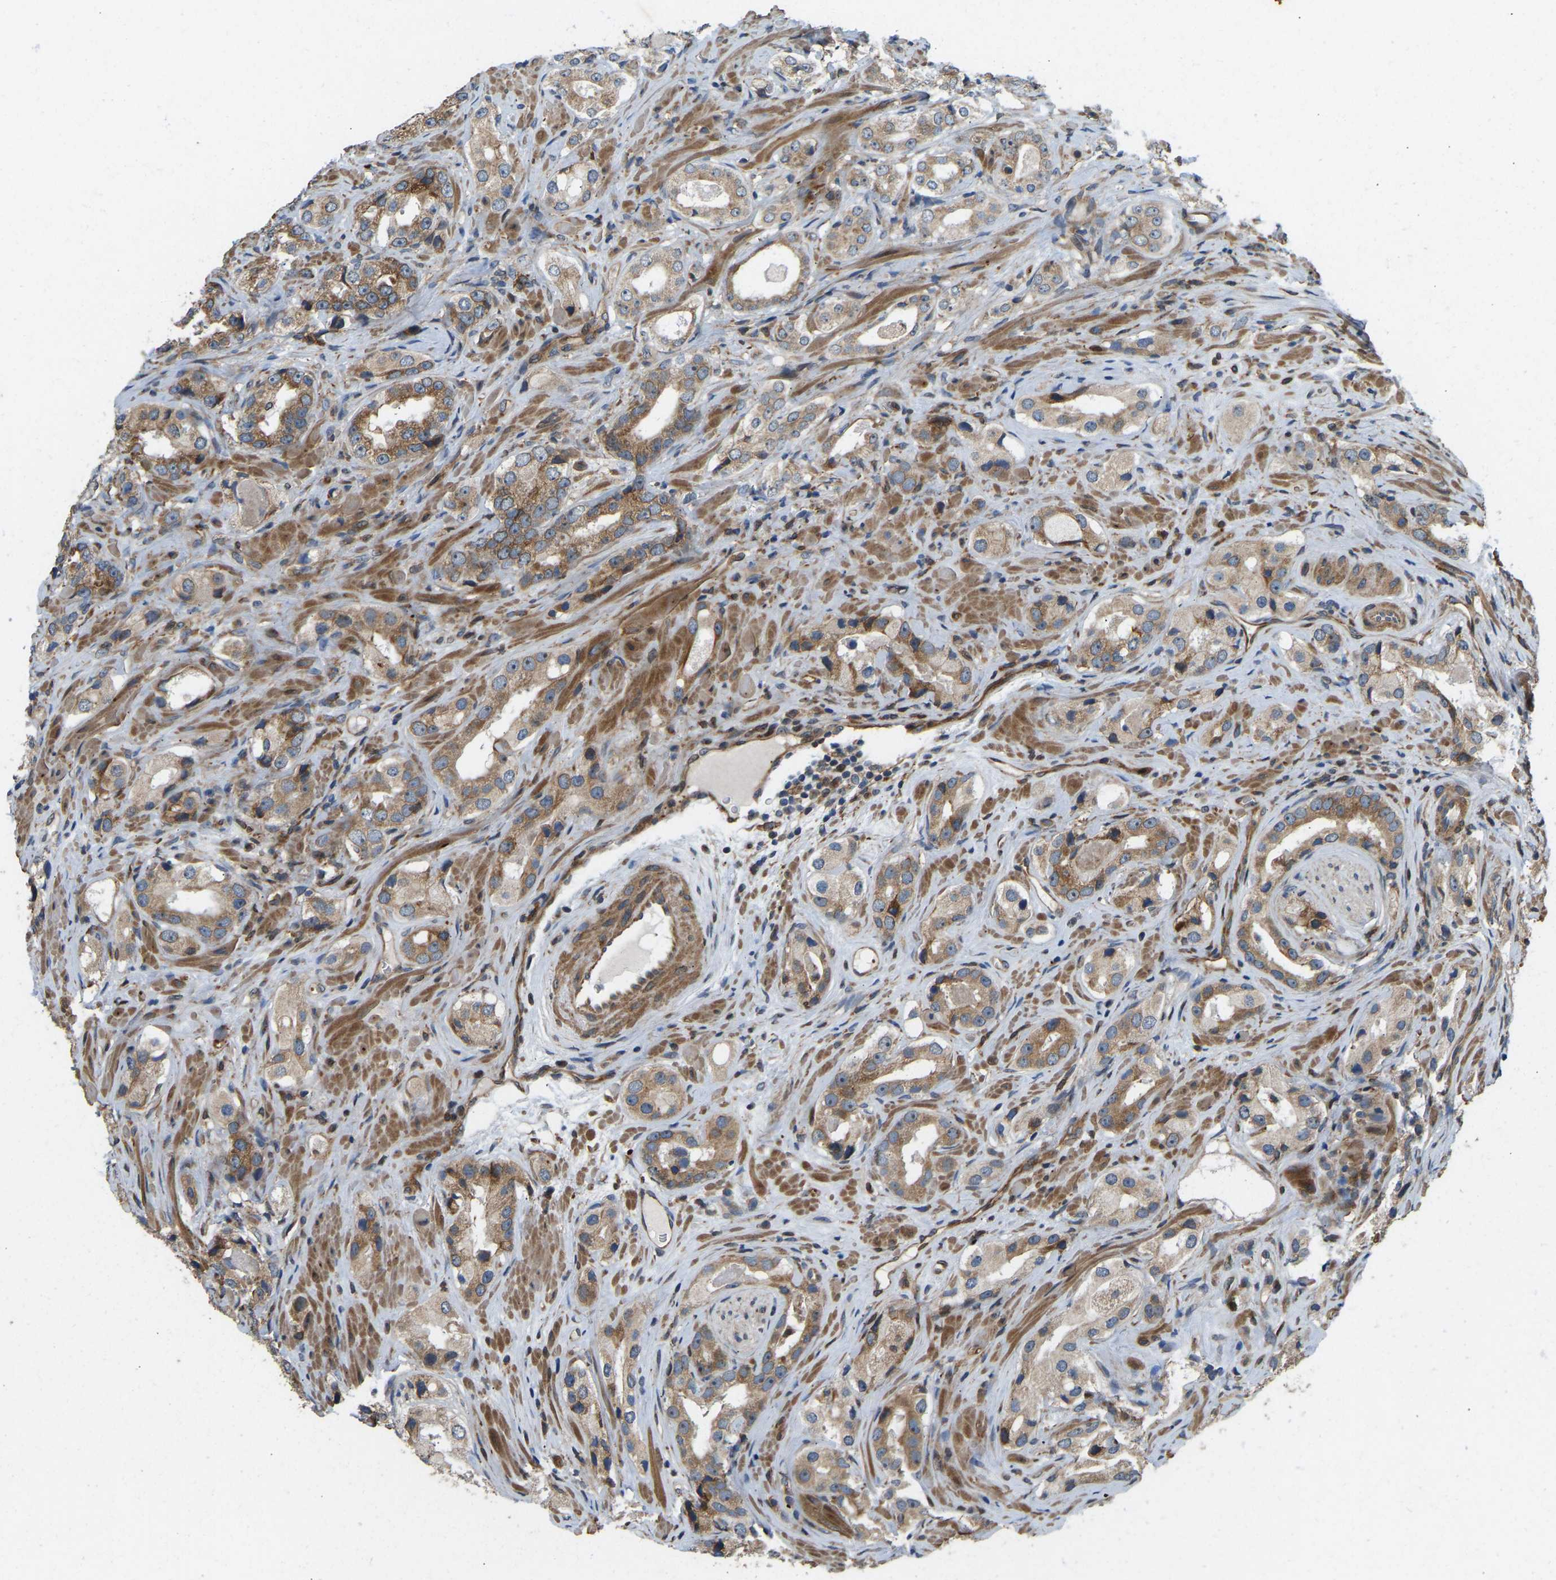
{"staining": {"intensity": "moderate", "quantity": ">75%", "location": "cytoplasmic/membranous"}, "tissue": "prostate cancer", "cell_type": "Tumor cells", "image_type": "cancer", "snomed": [{"axis": "morphology", "description": "Adenocarcinoma, High grade"}, {"axis": "topography", "description": "Prostate"}], "caption": "Tumor cells show medium levels of moderate cytoplasmic/membranous staining in about >75% of cells in prostate adenocarcinoma (high-grade).", "gene": "OS9", "patient": {"sex": "male", "age": 63}}